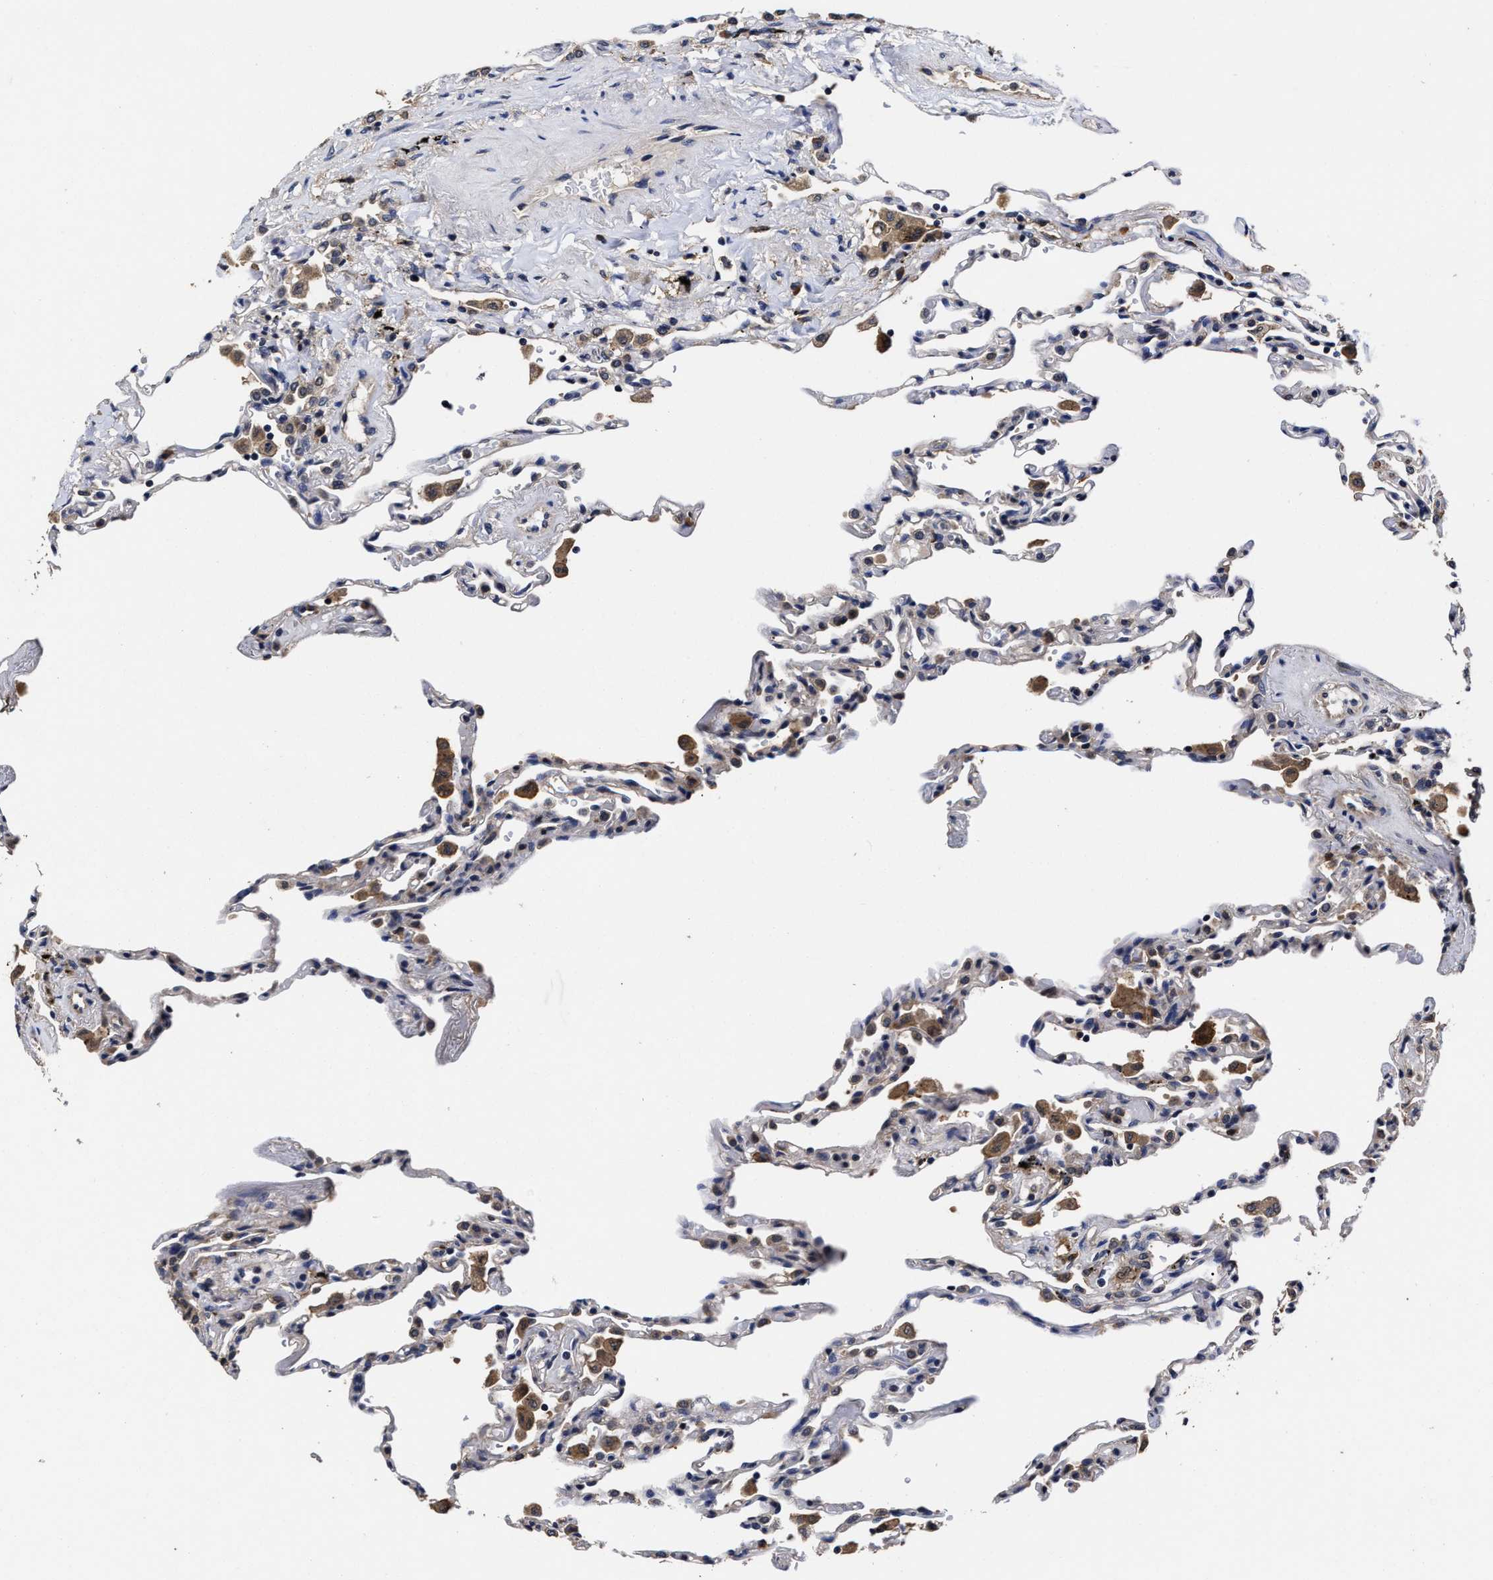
{"staining": {"intensity": "moderate", "quantity": "<25%", "location": "cytoplasmic/membranous,nuclear"}, "tissue": "lung", "cell_type": "Alveolar cells", "image_type": "normal", "snomed": [{"axis": "morphology", "description": "Normal tissue, NOS"}, {"axis": "topography", "description": "Lung"}], "caption": "Immunohistochemical staining of normal lung shows low levels of moderate cytoplasmic/membranous,nuclear expression in about <25% of alveolar cells.", "gene": "SOCS5", "patient": {"sex": "male", "age": 59}}